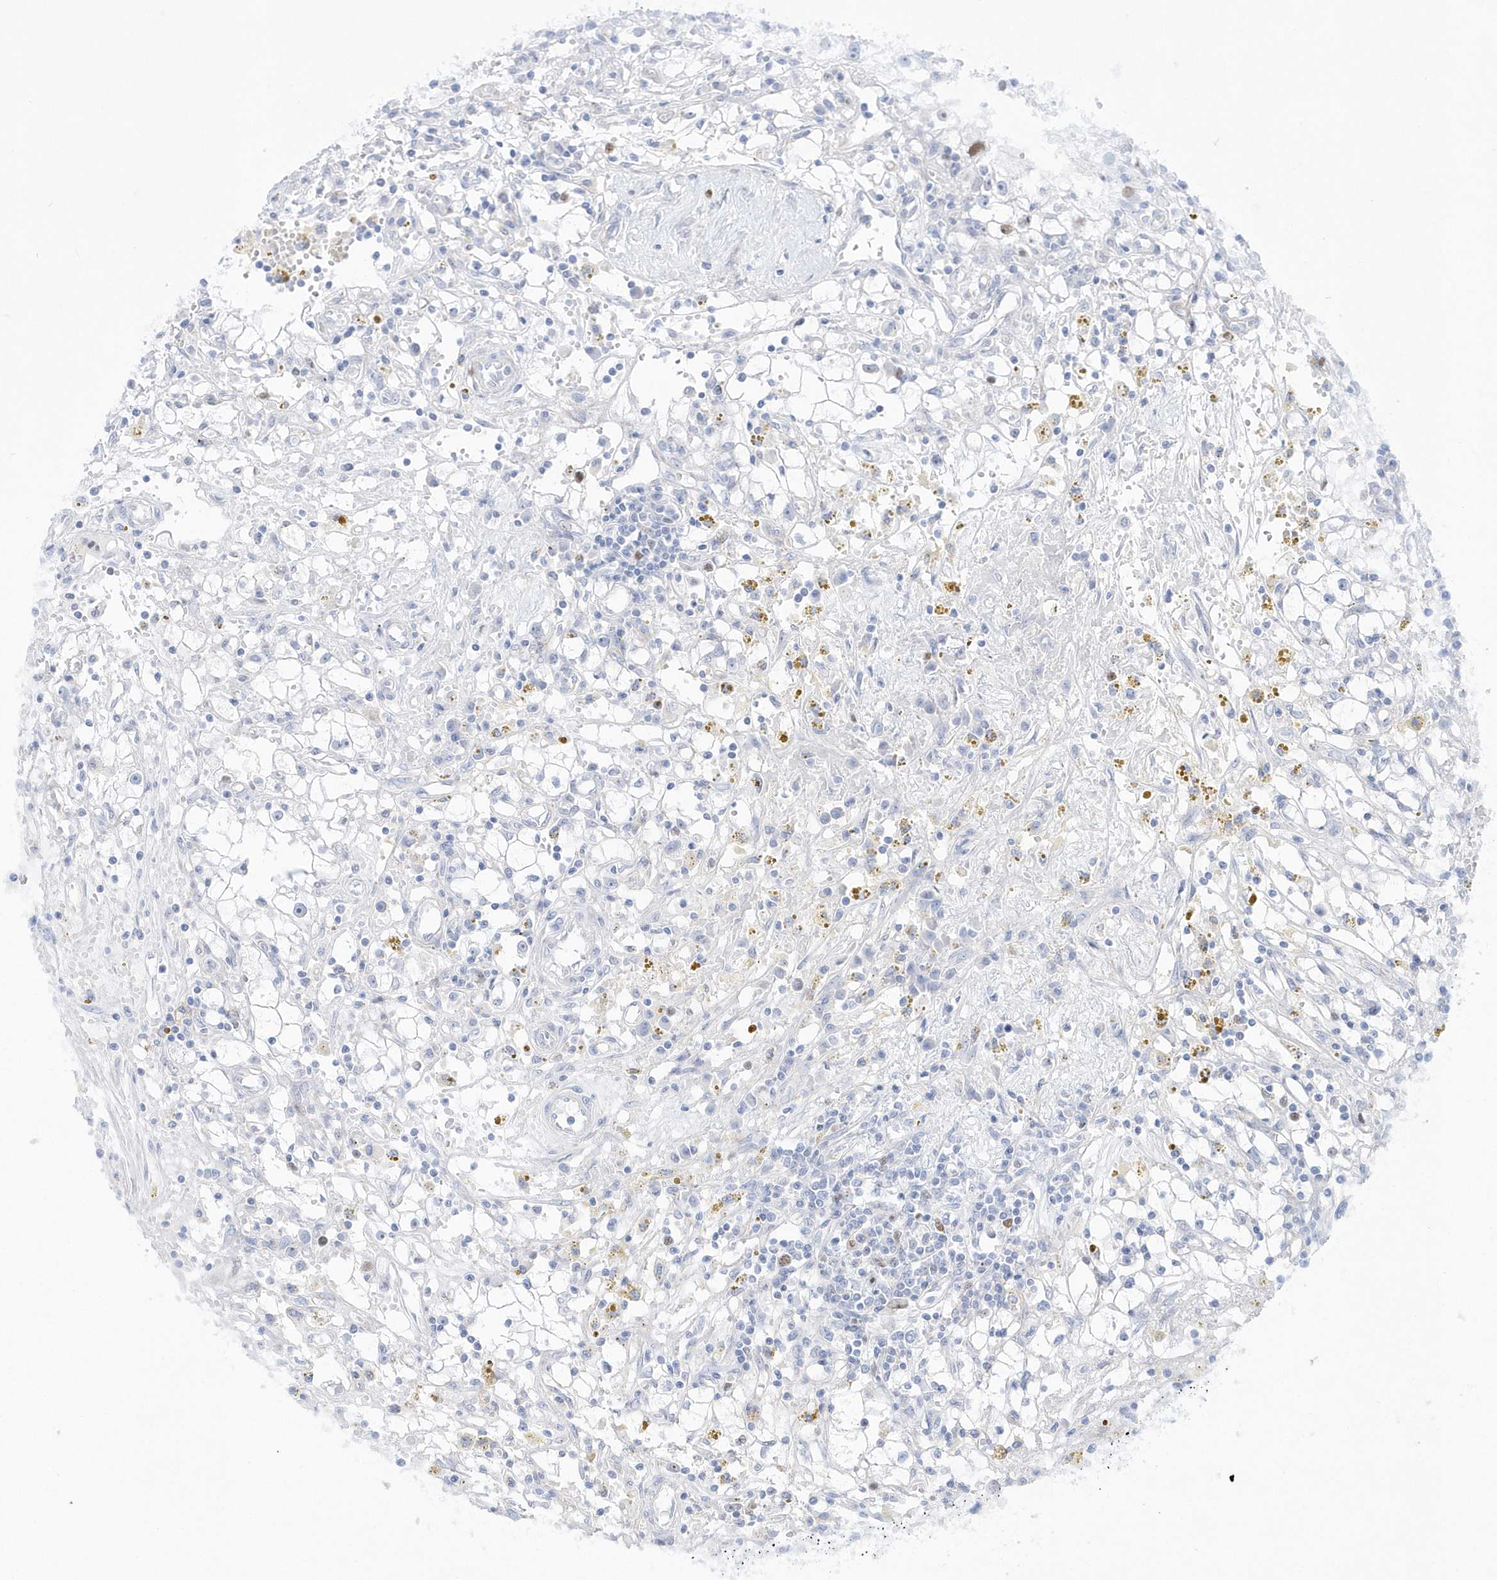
{"staining": {"intensity": "negative", "quantity": "none", "location": "none"}, "tissue": "renal cancer", "cell_type": "Tumor cells", "image_type": "cancer", "snomed": [{"axis": "morphology", "description": "Adenocarcinoma, NOS"}, {"axis": "topography", "description": "Kidney"}], "caption": "Immunohistochemical staining of renal cancer (adenocarcinoma) exhibits no significant positivity in tumor cells. The staining was performed using DAB to visualize the protein expression in brown, while the nuclei were stained in blue with hematoxylin (Magnification: 20x).", "gene": "TMCO6", "patient": {"sex": "male", "age": 56}}